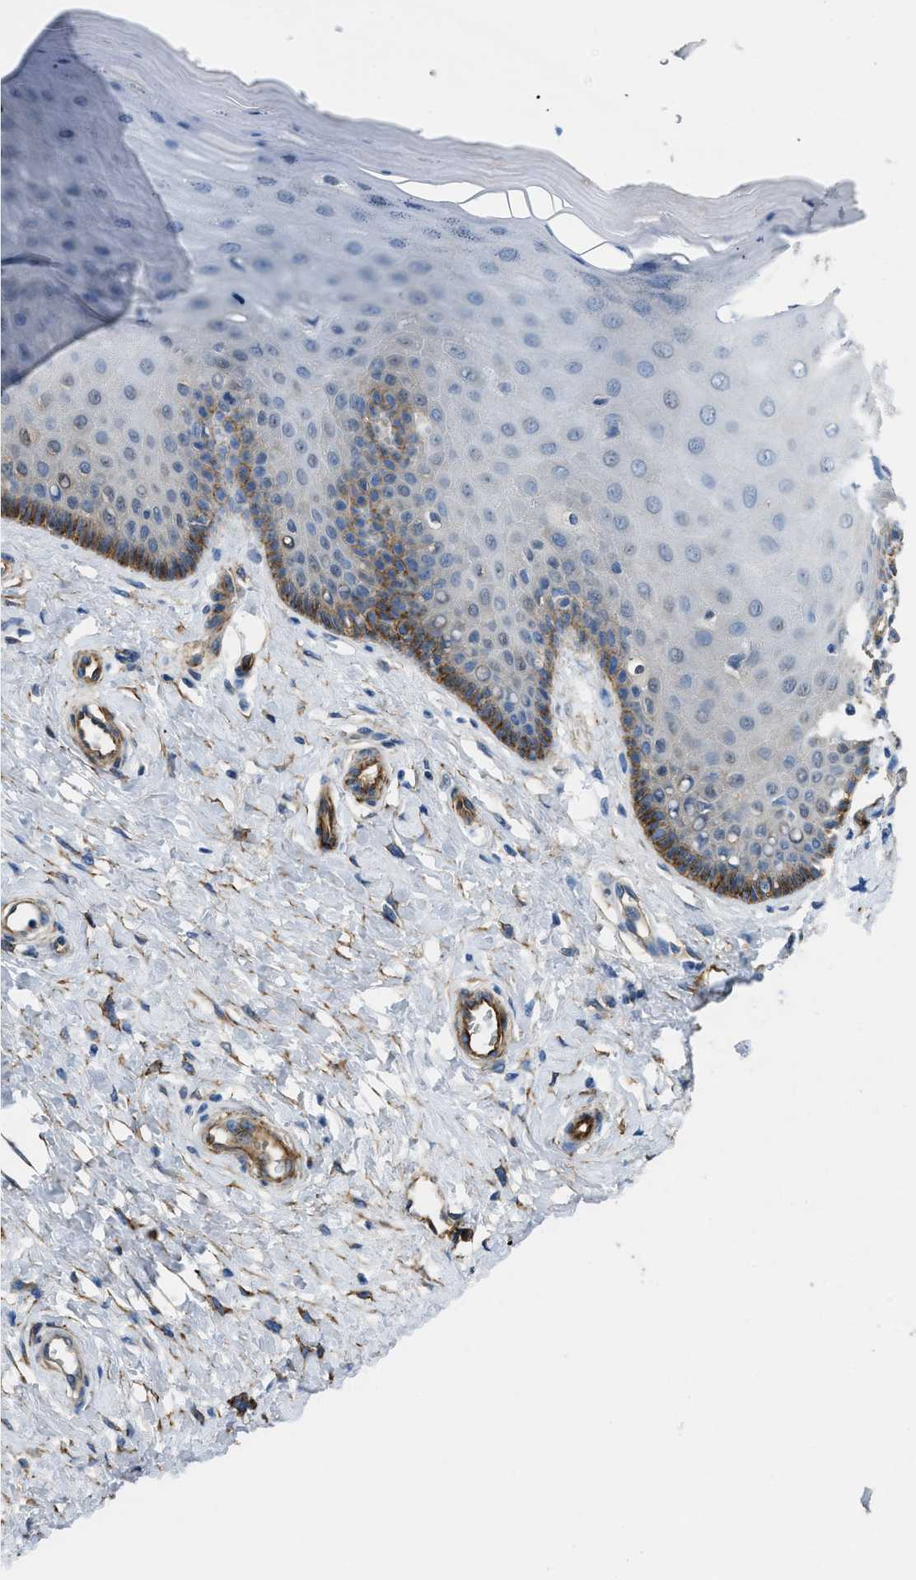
{"staining": {"intensity": "negative", "quantity": "none", "location": "none"}, "tissue": "cervix", "cell_type": "Glandular cells", "image_type": "normal", "snomed": [{"axis": "morphology", "description": "Normal tissue, NOS"}, {"axis": "topography", "description": "Cervix"}], "caption": "High magnification brightfield microscopy of normal cervix stained with DAB (3,3'-diaminobenzidine) (brown) and counterstained with hematoxylin (blue): glandular cells show no significant positivity. (Immunohistochemistry (ihc), brightfield microscopy, high magnification).", "gene": "SPEG", "patient": {"sex": "female", "age": 55}}